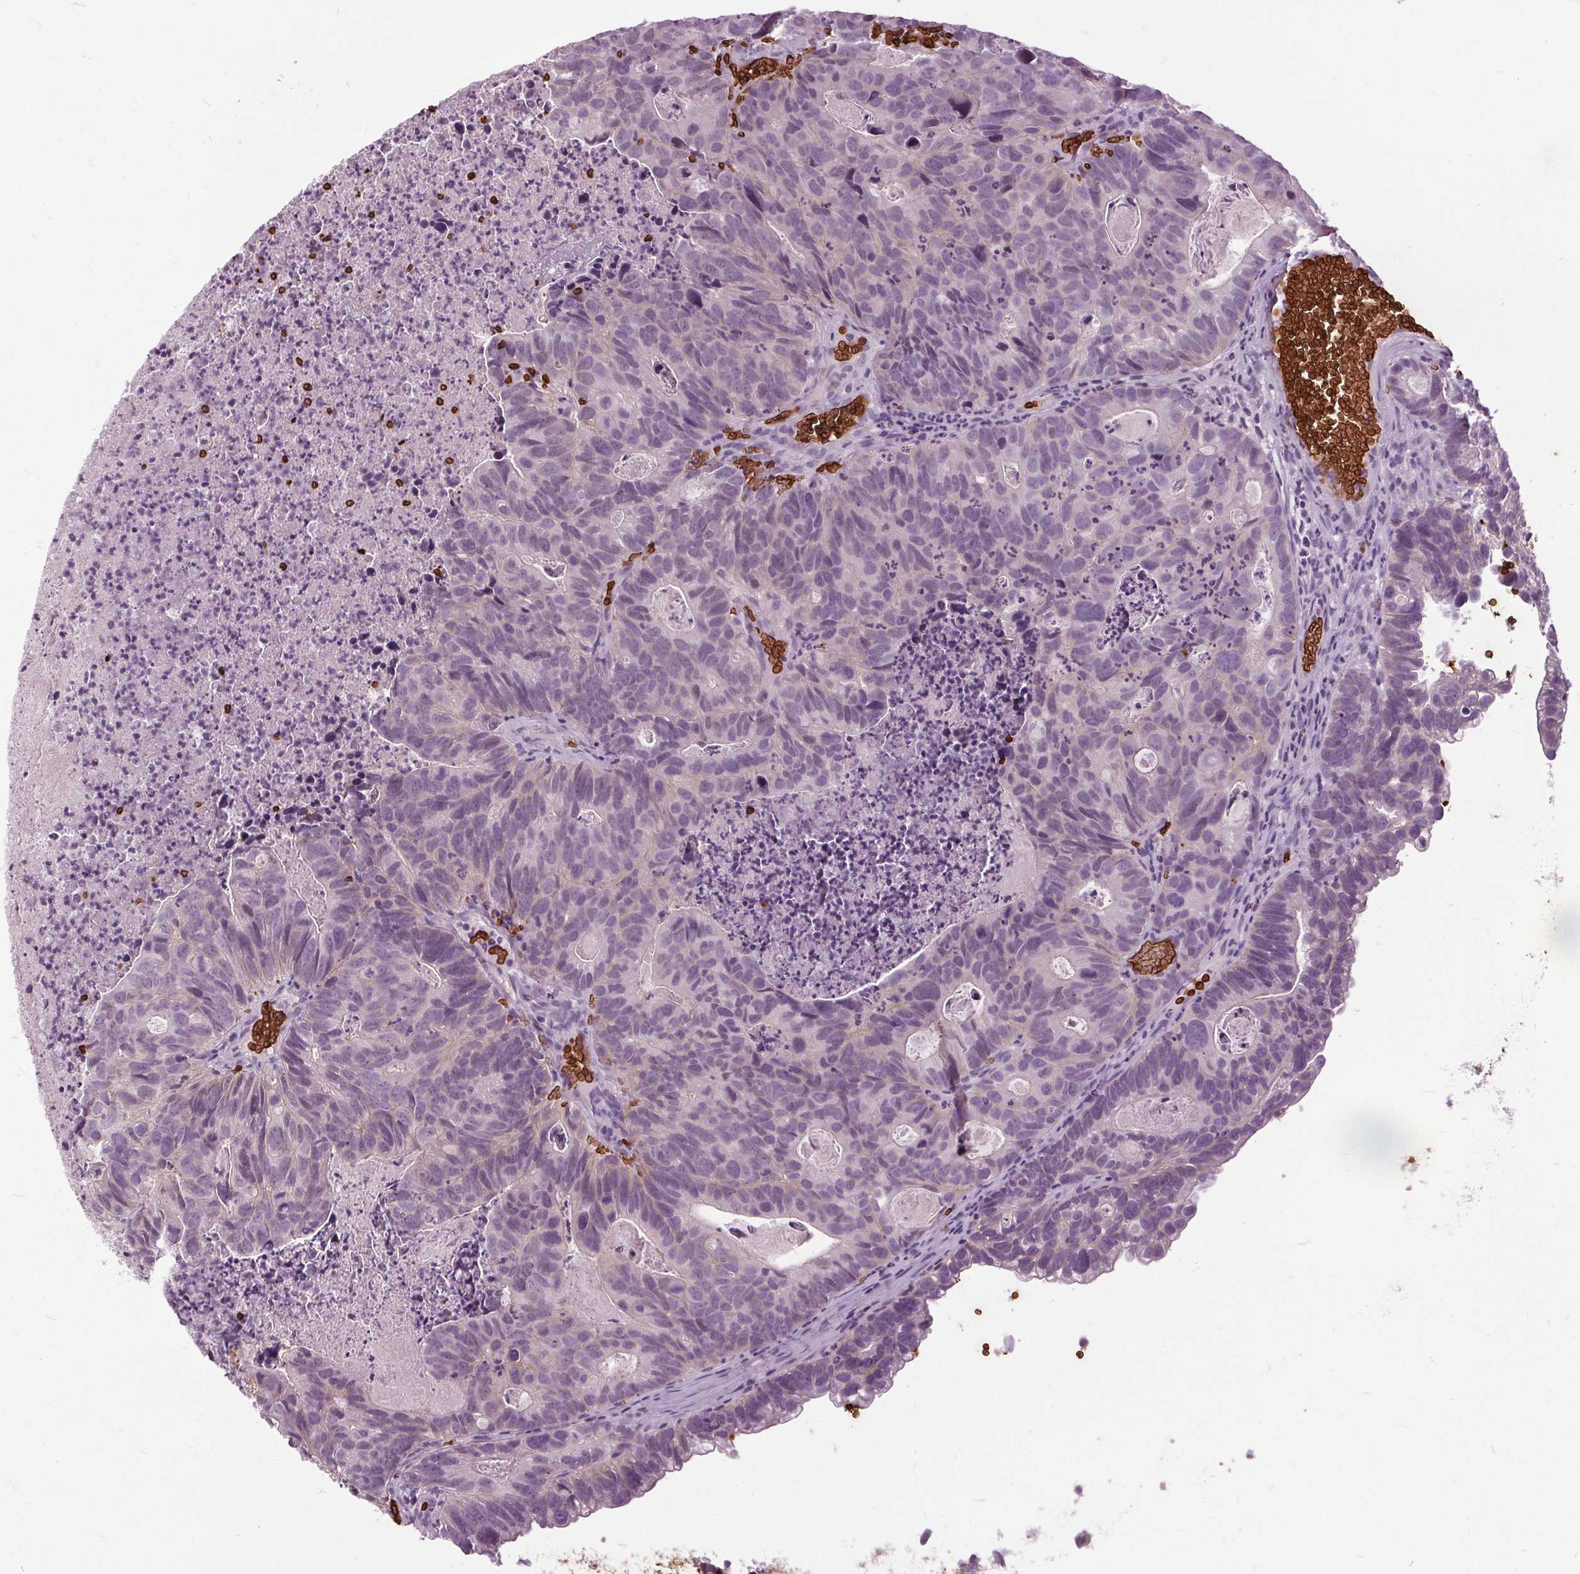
{"staining": {"intensity": "negative", "quantity": "none", "location": "none"}, "tissue": "head and neck cancer", "cell_type": "Tumor cells", "image_type": "cancer", "snomed": [{"axis": "morphology", "description": "Adenocarcinoma, NOS"}, {"axis": "topography", "description": "Head-Neck"}], "caption": "High power microscopy histopathology image of an immunohistochemistry micrograph of head and neck adenocarcinoma, revealing no significant staining in tumor cells.", "gene": "SLC4A1", "patient": {"sex": "male", "age": 62}}